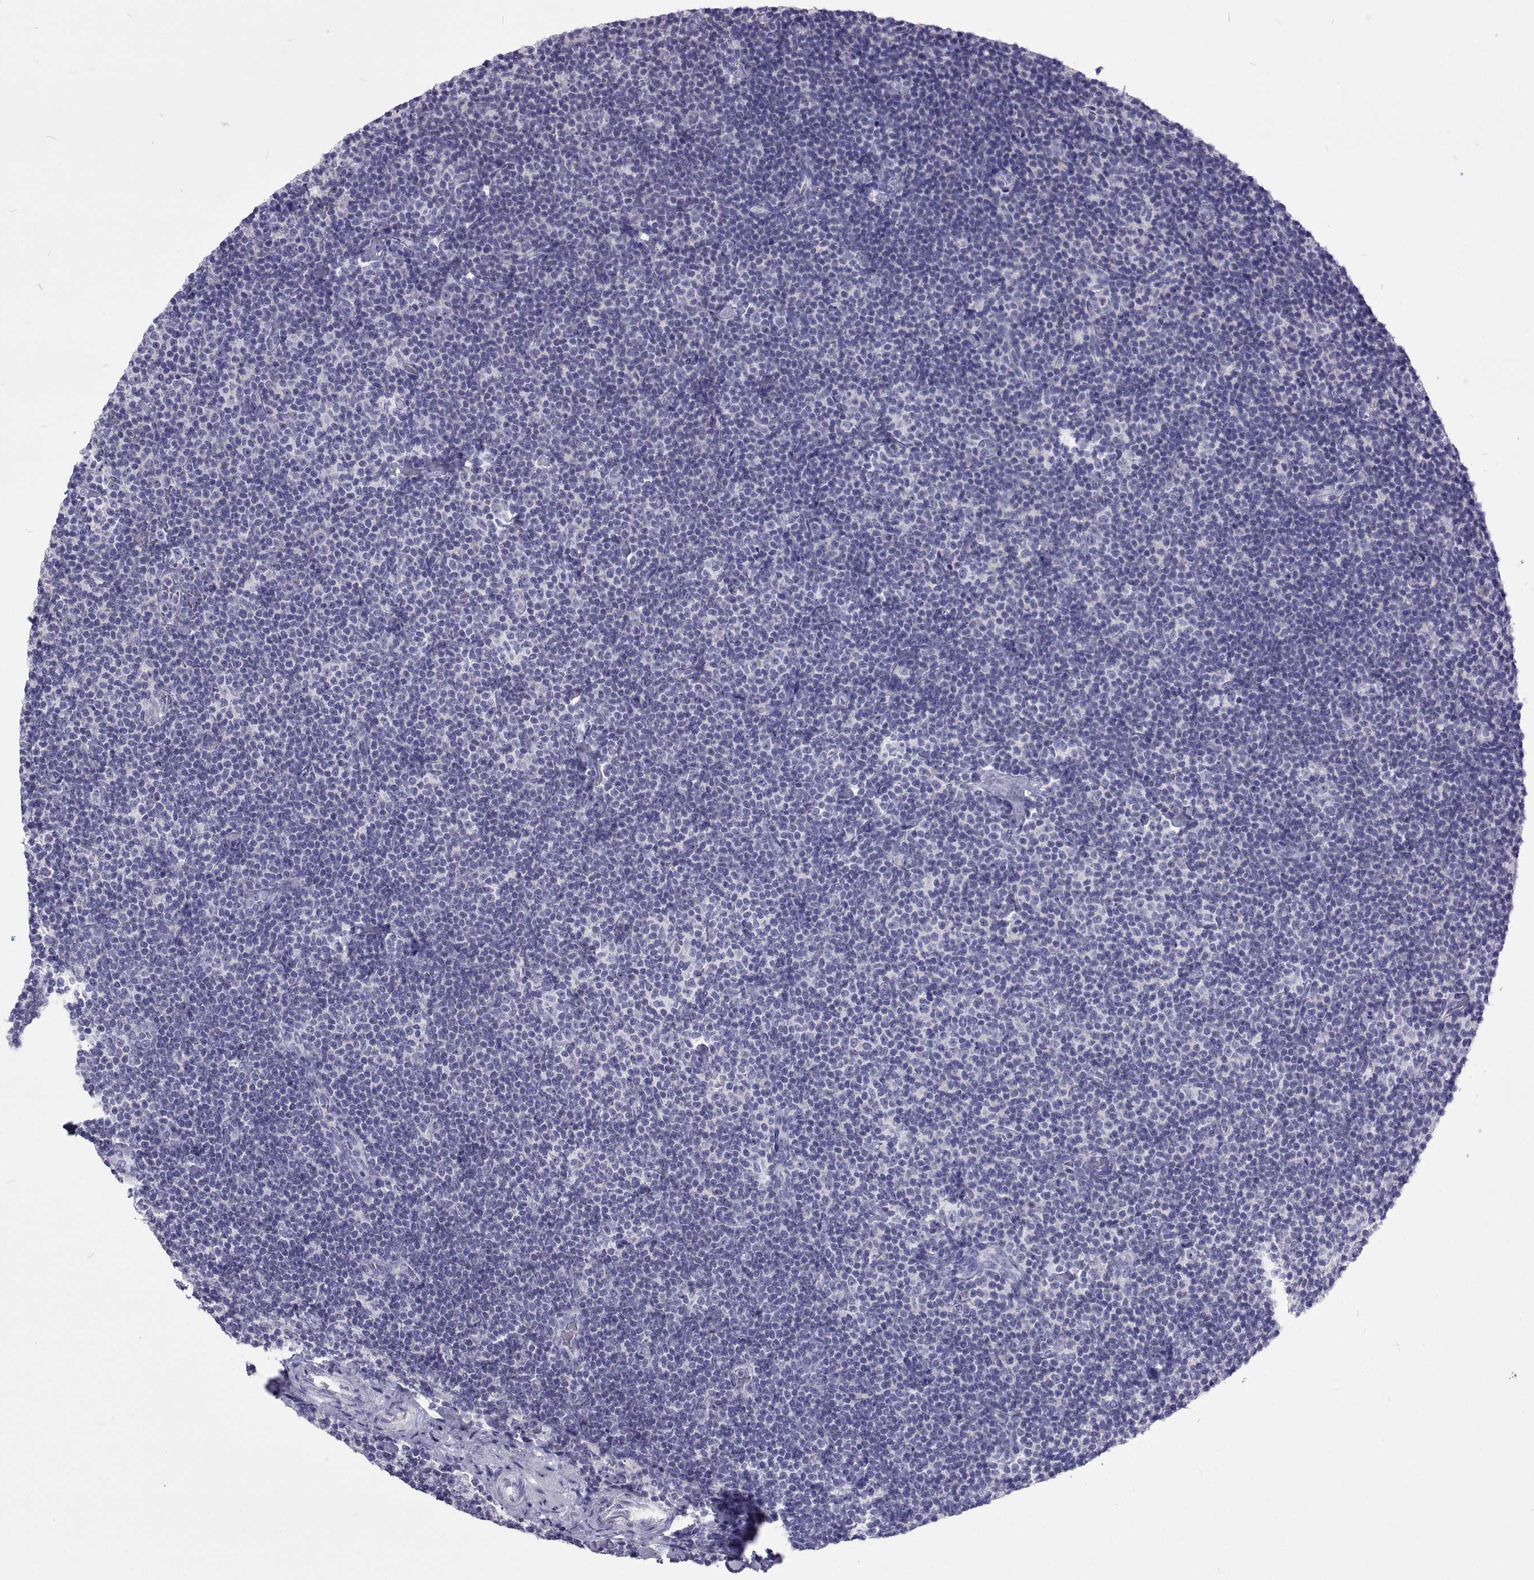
{"staining": {"intensity": "negative", "quantity": "none", "location": "none"}, "tissue": "lymphoma", "cell_type": "Tumor cells", "image_type": "cancer", "snomed": [{"axis": "morphology", "description": "Malignant lymphoma, non-Hodgkin's type, Low grade"}, {"axis": "topography", "description": "Lymph node"}], "caption": "A photomicrograph of human malignant lymphoma, non-Hodgkin's type (low-grade) is negative for staining in tumor cells. (DAB (3,3'-diaminobenzidine) immunohistochemistry (IHC) with hematoxylin counter stain).", "gene": "UMODL1", "patient": {"sex": "male", "age": 81}}